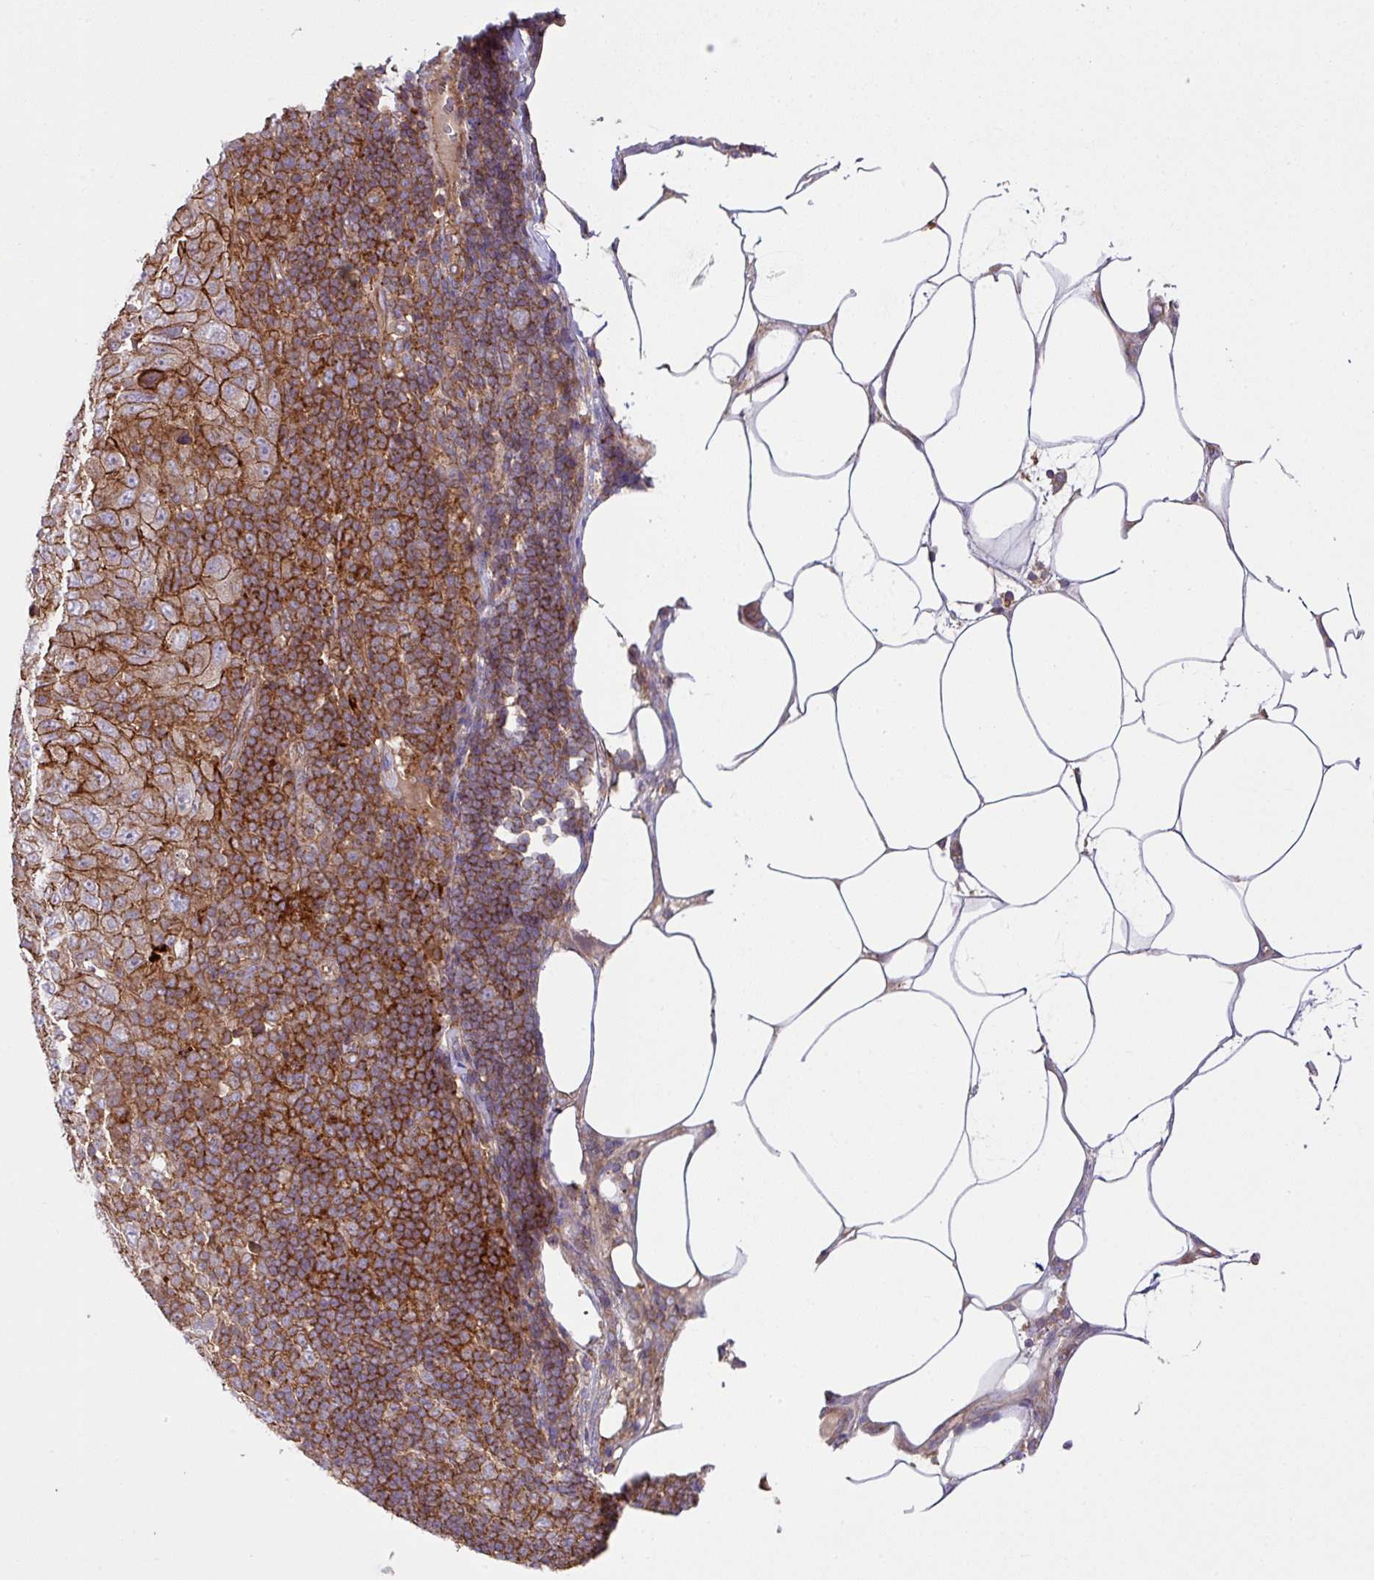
{"staining": {"intensity": "strong", "quantity": ">75%", "location": "cytoplasmic/membranous"}, "tissue": "pancreatic cancer", "cell_type": "Tumor cells", "image_type": "cancer", "snomed": [{"axis": "morphology", "description": "Adenocarcinoma, NOS"}, {"axis": "topography", "description": "Pancreas"}], "caption": "Immunohistochemistry (DAB (3,3'-diaminobenzidine)) staining of adenocarcinoma (pancreatic) shows strong cytoplasmic/membranous protein expression in approximately >75% of tumor cells.", "gene": "RIC1", "patient": {"sex": "male", "age": 68}}